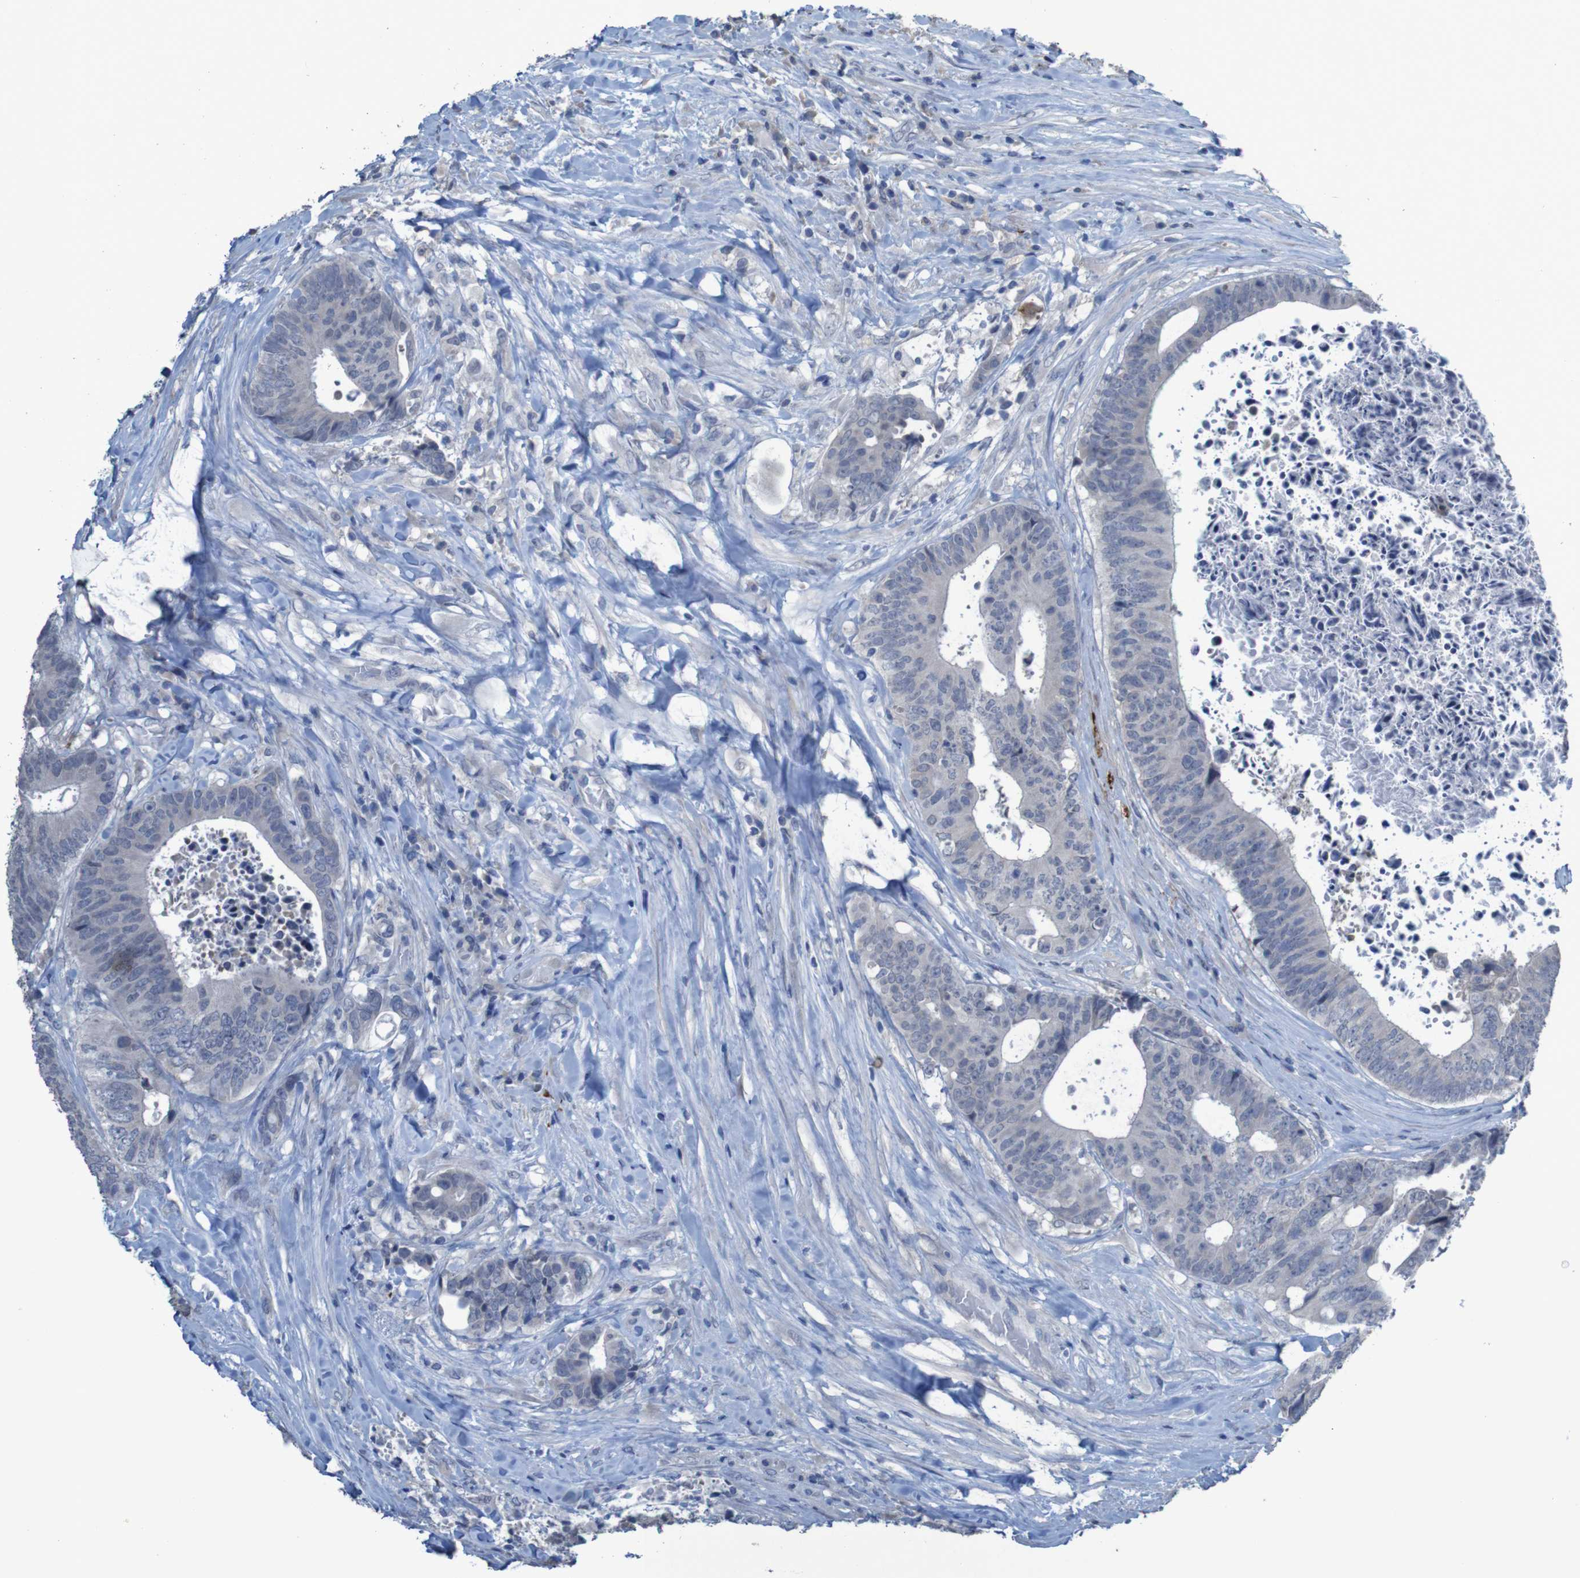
{"staining": {"intensity": "negative", "quantity": "none", "location": "none"}, "tissue": "colorectal cancer", "cell_type": "Tumor cells", "image_type": "cancer", "snomed": [{"axis": "morphology", "description": "Adenocarcinoma, NOS"}, {"axis": "topography", "description": "Rectum"}], "caption": "Micrograph shows no protein positivity in tumor cells of colorectal adenocarcinoma tissue.", "gene": "CLDN18", "patient": {"sex": "male", "age": 72}}